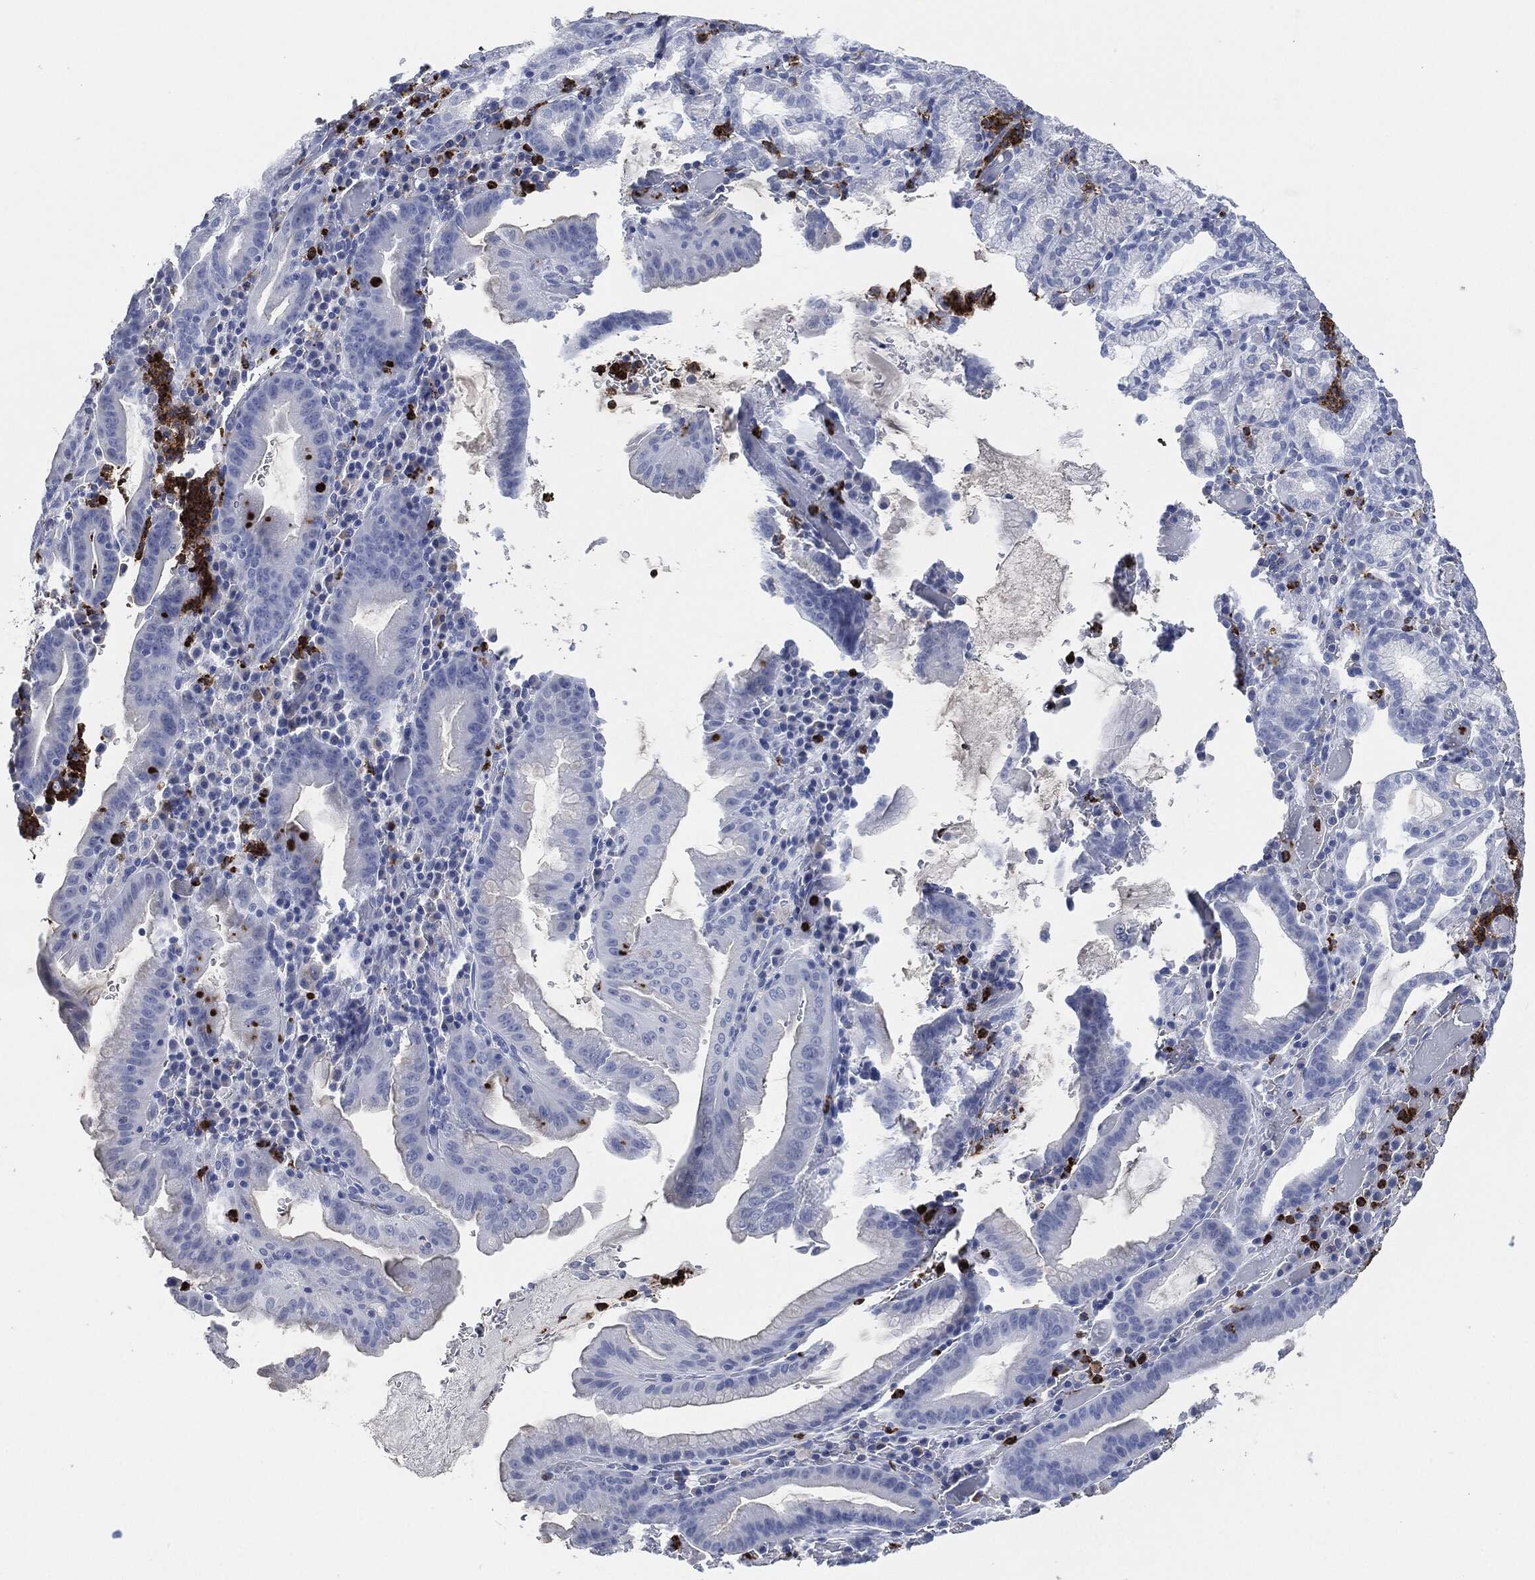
{"staining": {"intensity": "negative", "quantity": "none", "location": "none"}, "tissue": "stomach cancer", "cell_type": "Tumor cells", "image_type": "cancer", "snomed": [{"axis": "morphology", "description": "Adenocarcinoma, NOS"}, {"axis": "topography", "description": "Stomach"}], "caption": "DAB immunohistochemical staining of adenocarcinoma (stomach) demonstrates no significant staining in tumor cells.", "gene": "CEACAM8", "patient": {"sex": "male", "age": 79}}